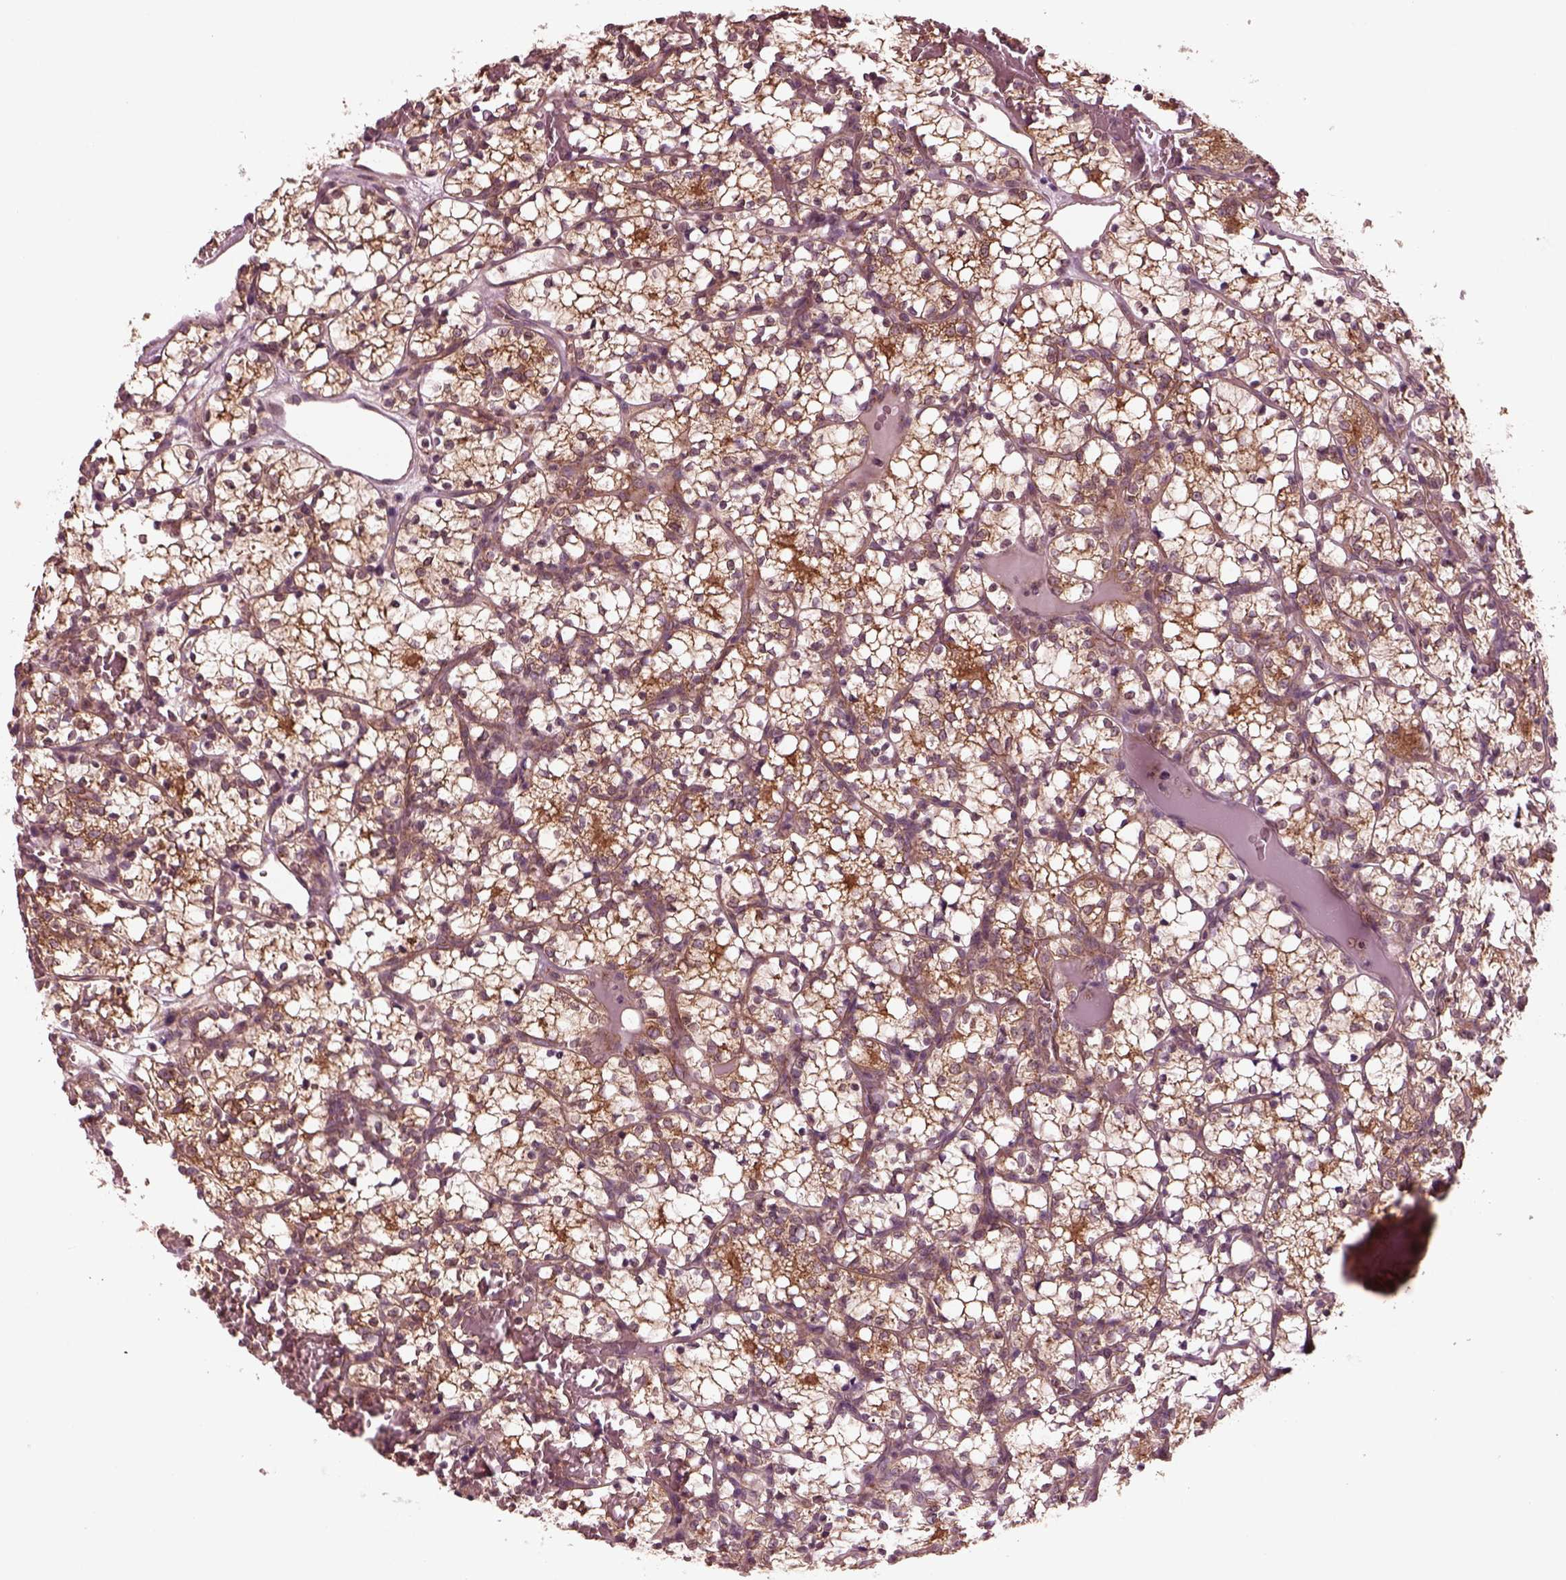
{"staining": {"intensity": "strong", "quantity": ">75%", "location": "cytoplasmic/membranous"}, "tissue": "renal cancer", "cell_type": "Tumor cells", "image_type": "cancer", "snomed": [{"axis": "morphology", "description": "Adenocarcinoma, NOS"}, {"axis": "topography", "description": "Kidney"}], "caption": "Human renal cancer stained with a brown dye exhibits strong cytoplasmic/membranous positive staining in about >75% of tumor cells.", "gene": "TUBG1", "patient": {"sex": "female", "age": 69}}